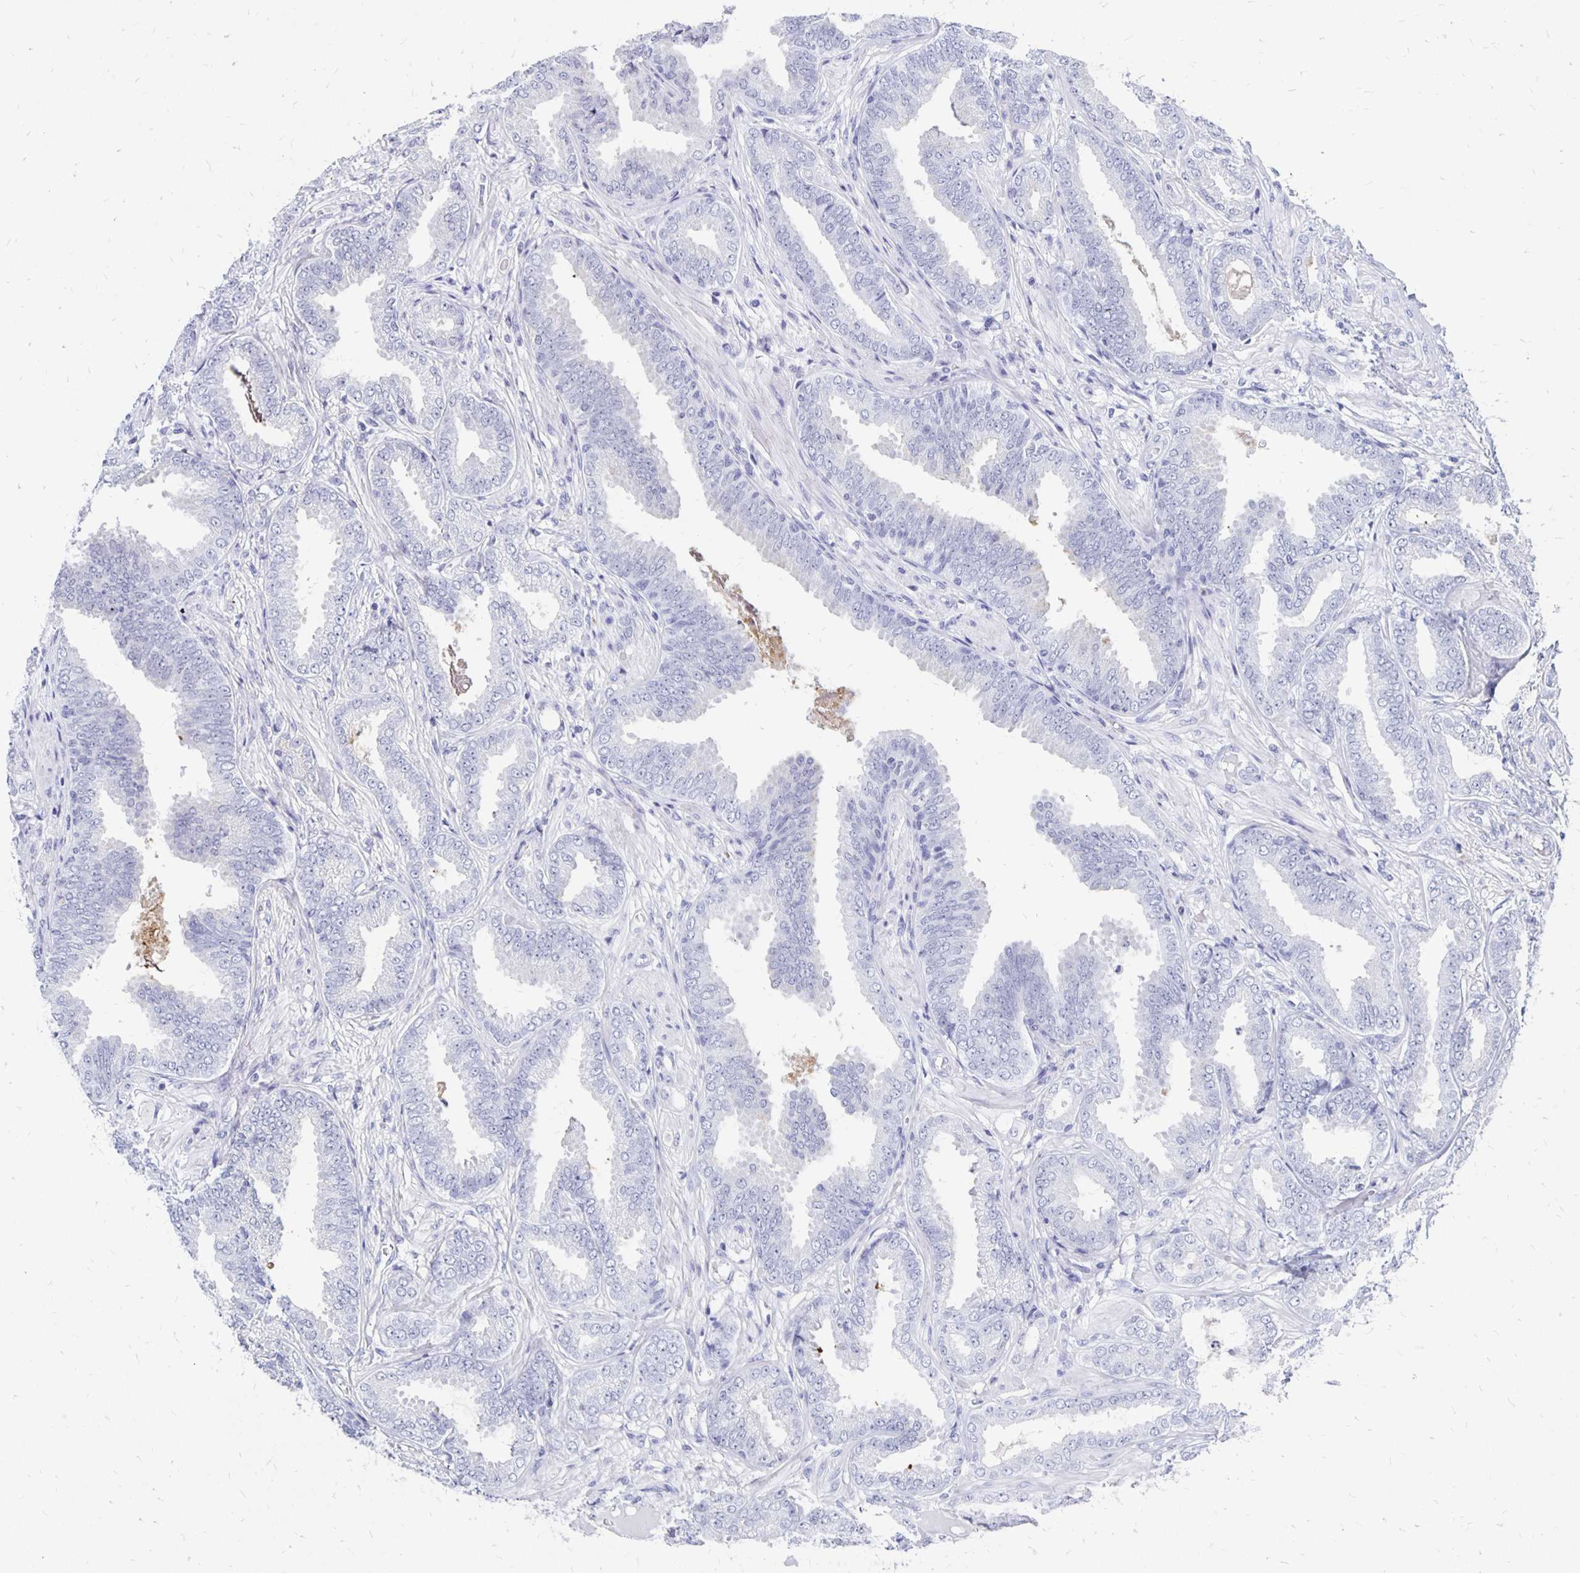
{"staining": {"intensity": "negative", "quantity": "none", "location": "none"}, "tissue": "prostate cancer", "cell_type": "Tumor cells", "image_type": "cancer", "snomed": [{"axis": "morphology", "description": "Adenocarcinoma, Low grade"}, {"axis": "topography", "description": "Prostate"}], "caption": "Protein analysis of prostate adenocarcinoma (low-grade) exhibits no significant positivity in tumor cells.", "gene": "SYT2", "patient": {"sex": "male", "age": 55}}